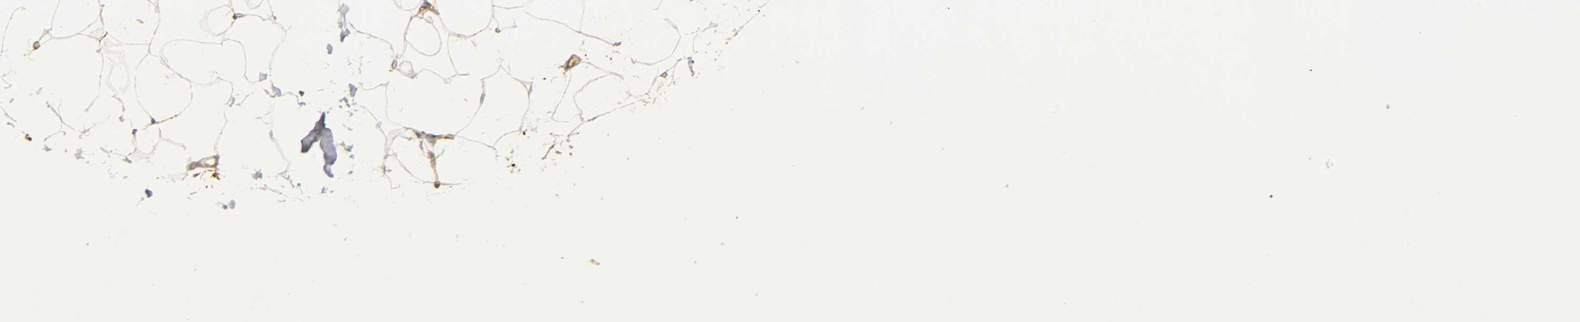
{"staining": {"intensity": "moderate", "quantity": "25%-75%", "location": "cytoplasmic/membranous"}, "tissue": "breast", "cell_type": "Adipocytes", "image_type": "normal", "snomed": [{"axis": "morphology", "description": "Normal tissue, NOS"}, {"axis": "topography", "description": "Breast"}], "caption": "The histopathology image exhibits a brown stain indicating the presence of a protein in the cytoplasmic/membranous of adipocytes in breast.", "gene": "RHOA", "patient": {"sex": "female", "age": 23}}